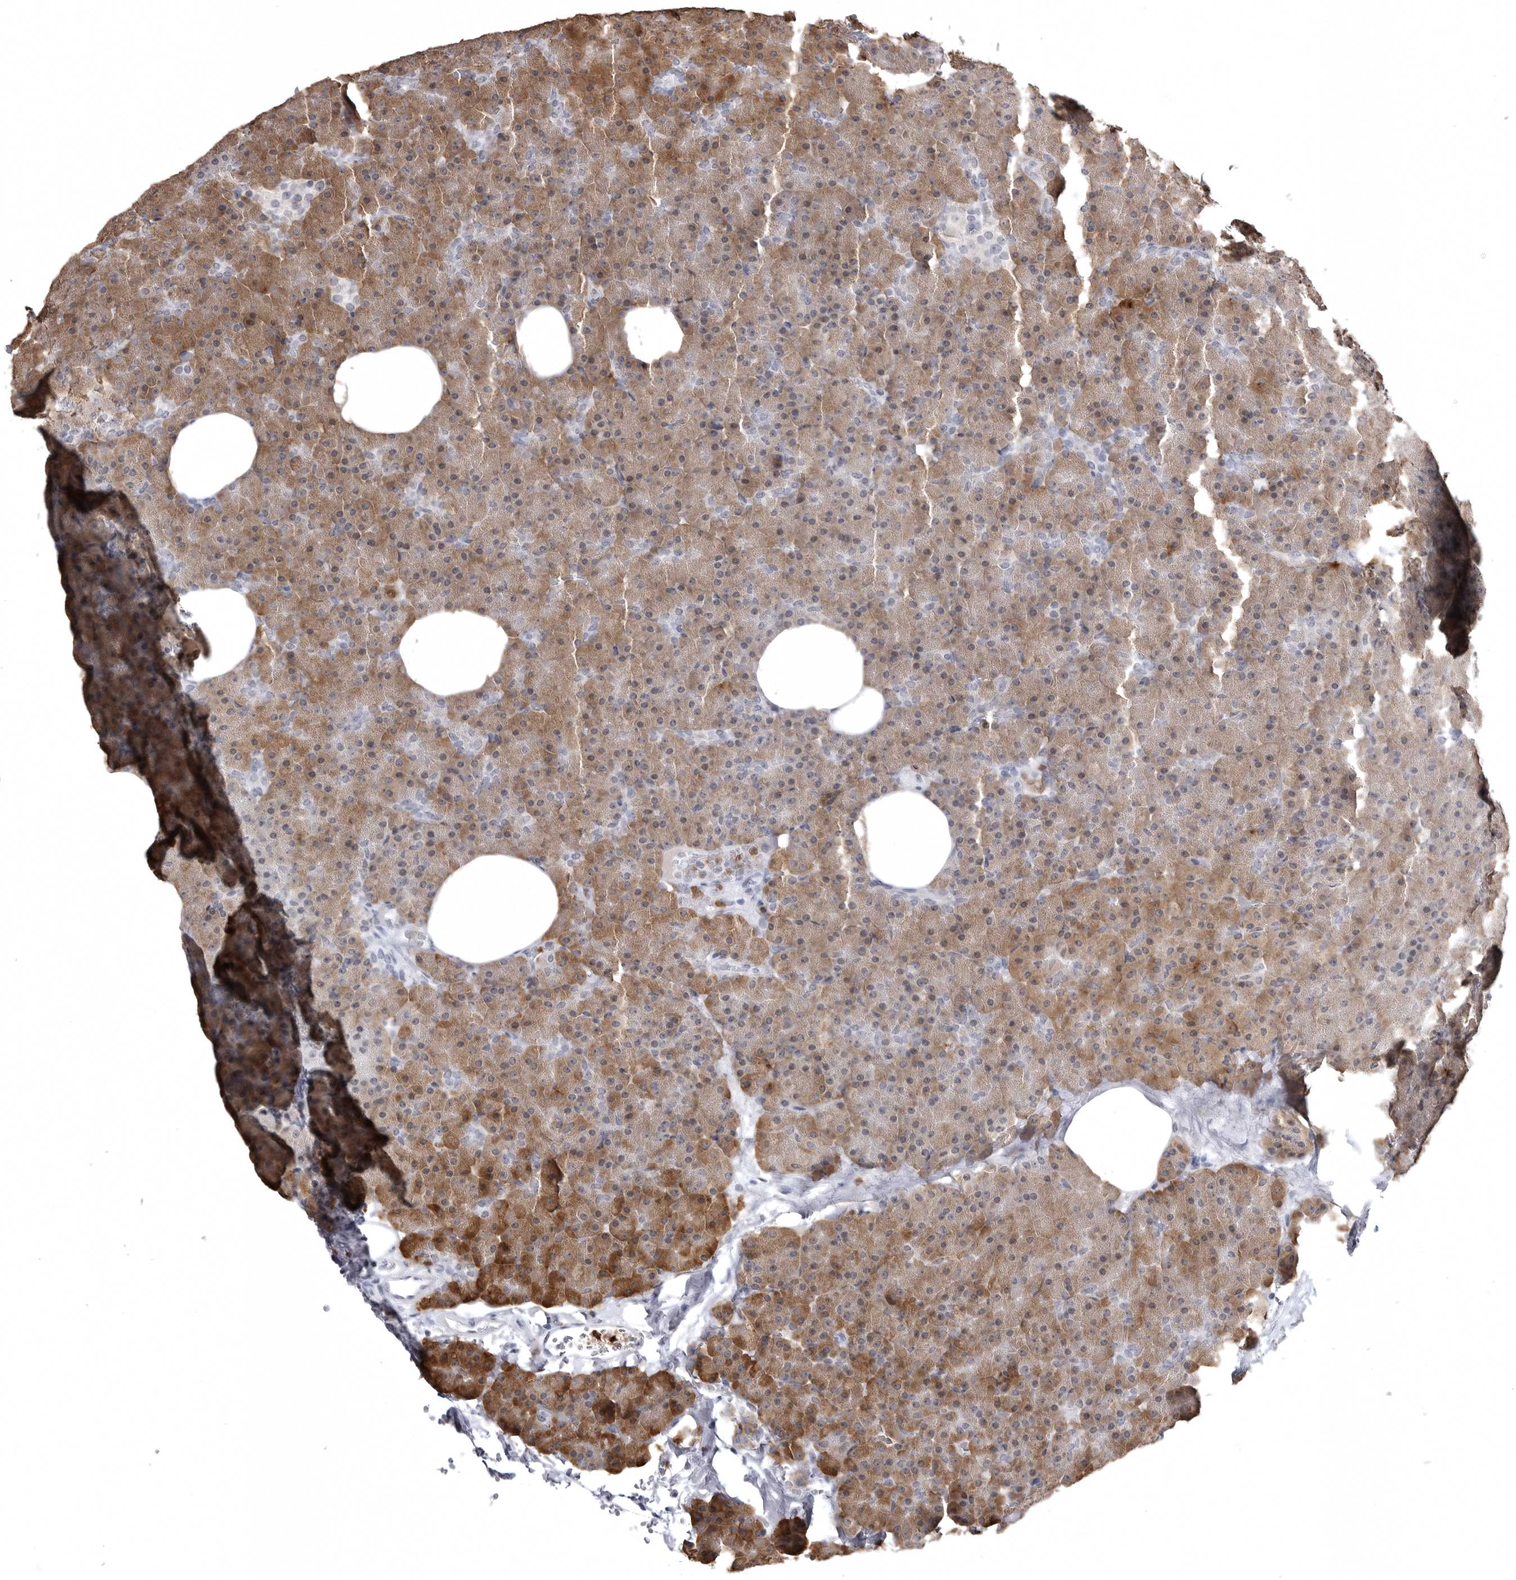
{"staining": {"intensity": "moderate", "quantity": ">75%", "location": "cytoplasmic/membranous"}, "tissue": "pancreas", "cell_type": "Exocrine glandular cells", "image_type": "normal", "snomed": [{"axis": "morphology", "description": "Normal tissue, NOS"}, {"axis": "morphology", "description": "Carcinoid, malignant, NOS"}, {"axis": "topography", "description": "Pancreas"}], "caption": "Pancreas stained for a protein shows moderate cytoplasmic/membranous positivity in exocrine glandular cells. (brown staining indicates protein expression, while blue staining denotes nuclei).", "gene": "STAP2", "patient": {"sex": "female", "age": 35}}